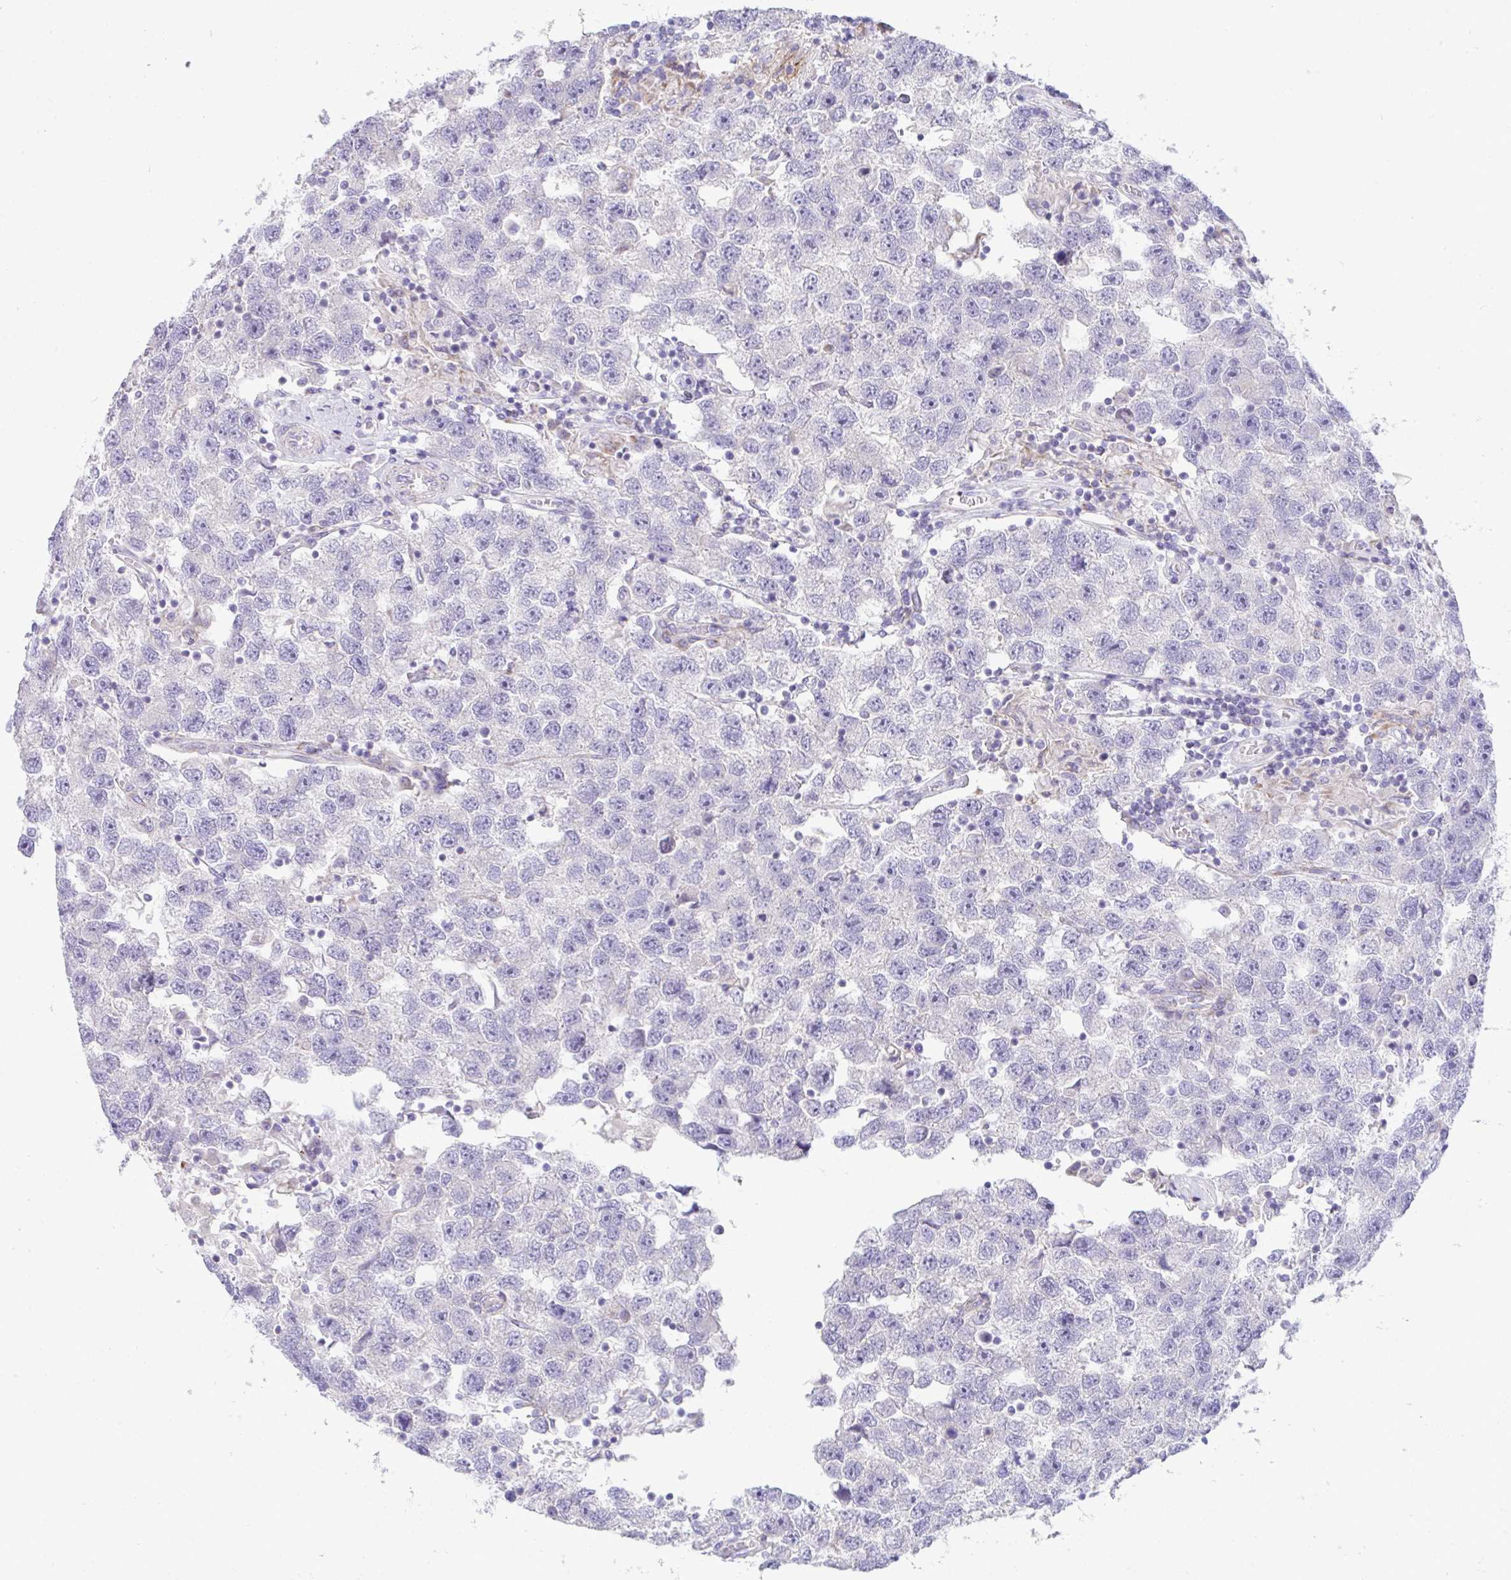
{"staining": {"intensity": "negative", "quantity": "none", "location": "none"}, "tissue": "testis cancer", "cell_type": "Tumor cells", "image_type": "cancer", "snomed": [{"axis": "morphology", "description": "Seminoma, NOS"}, {"axis": "topography", "description": "Testis"}], "caption": "Immunohistochemistry (IHC) histopathology image of human testis cancer (seminoma) stained for a protein (brown), which displays no expression in tumor cells.", "gene": "DTX3", "patient": {"sex": "male", "age": 26}}